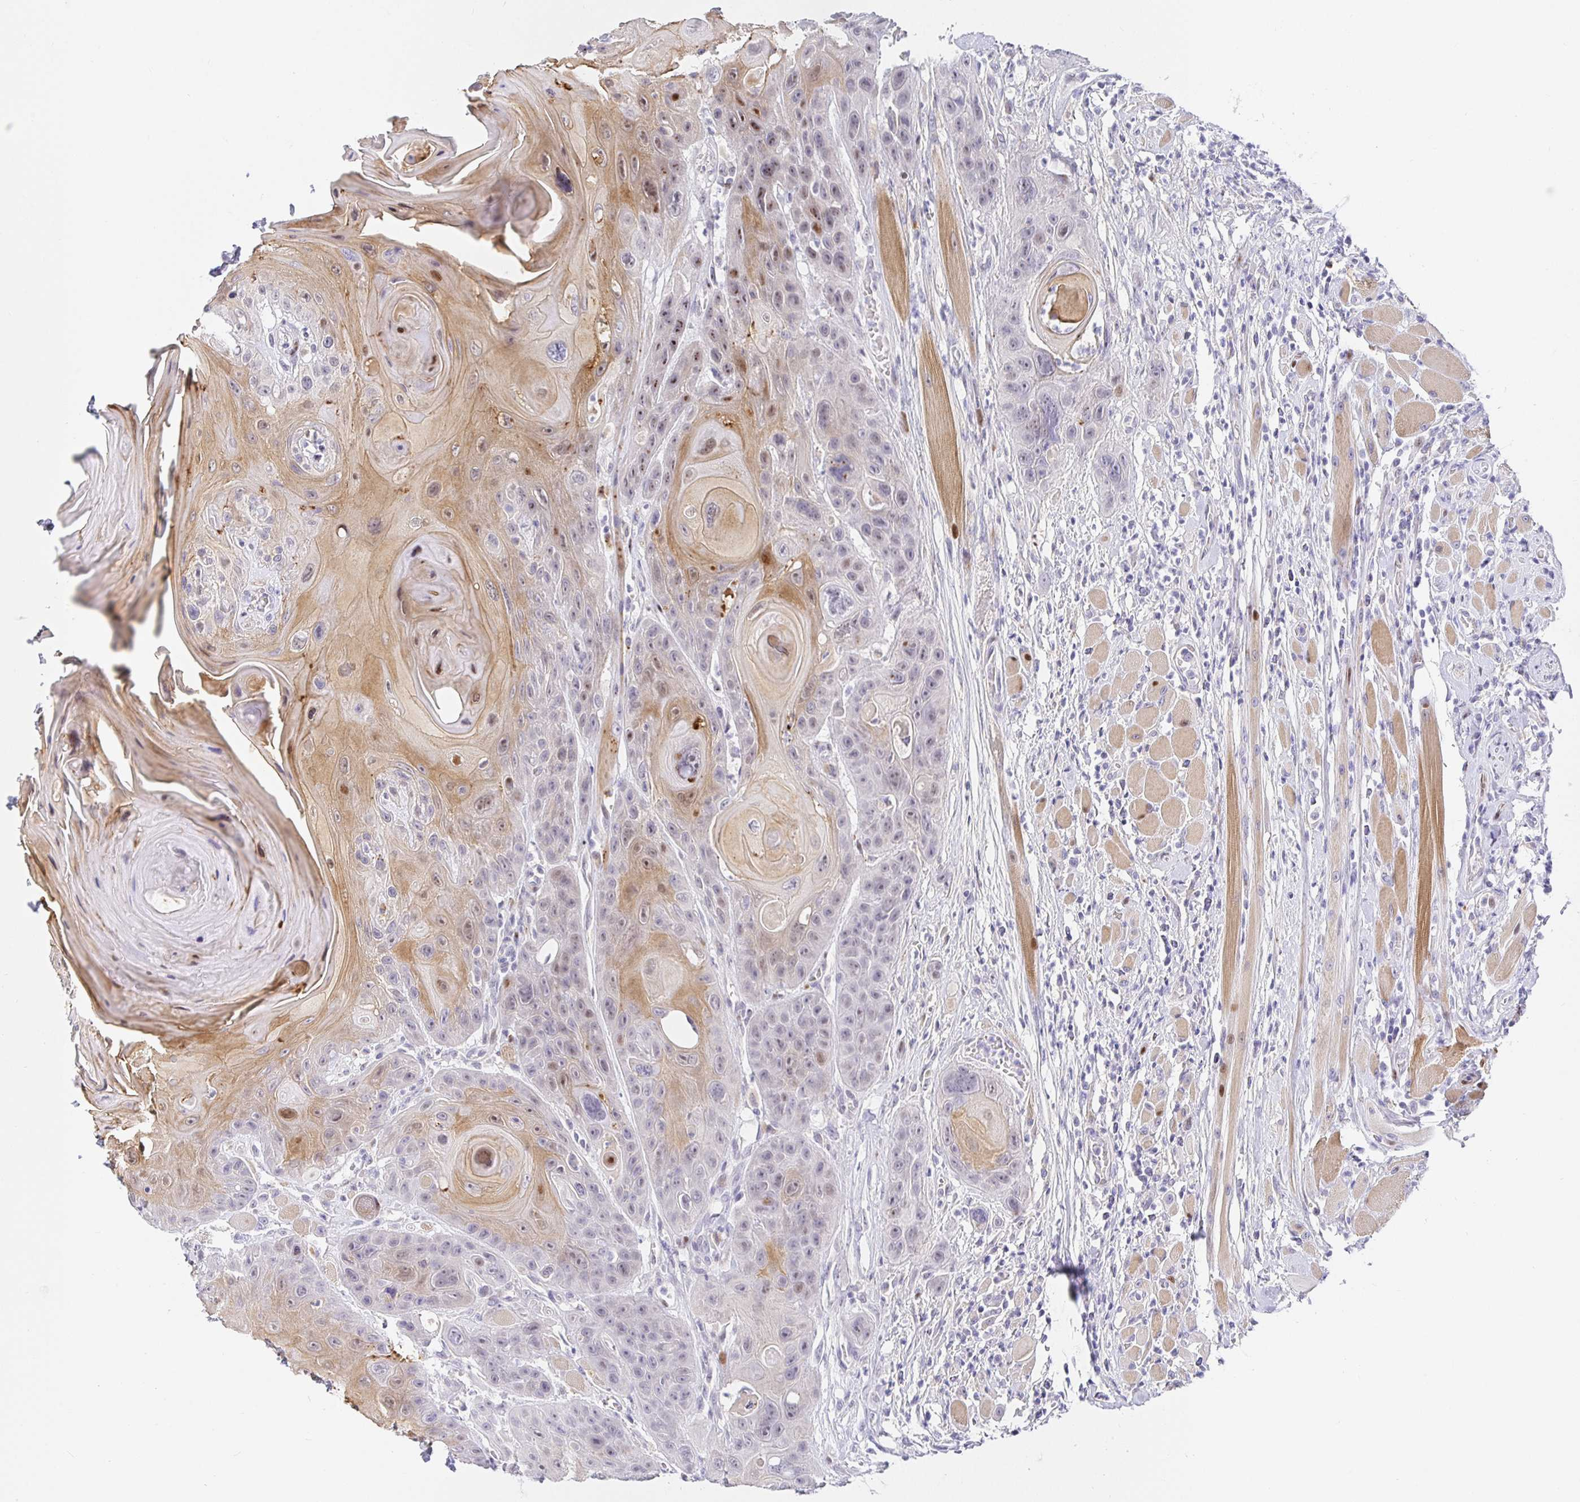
{"staining": {"intensity": "weak", "quantity": "25%-75%", "location": "cytoplasmic/membranous,nuclear"}, "tissue": "head and neck cancer", "cell_type": "Tumor cells", "image_type": "cancer", "snomed": [{"axis": "morphology", "description": "Squamous cell carcinoma, NOS"}, {"axis": "topography", "description": "Head-Neck"}], "caption": "A photomicrograph of head and neck cancer stained for a protein displays weak cytoplasmic/membranous and nuclear brown staining in tumor cells.", "gene": "KBTBD13", "patient": {"sex": "female", "age": 59}}